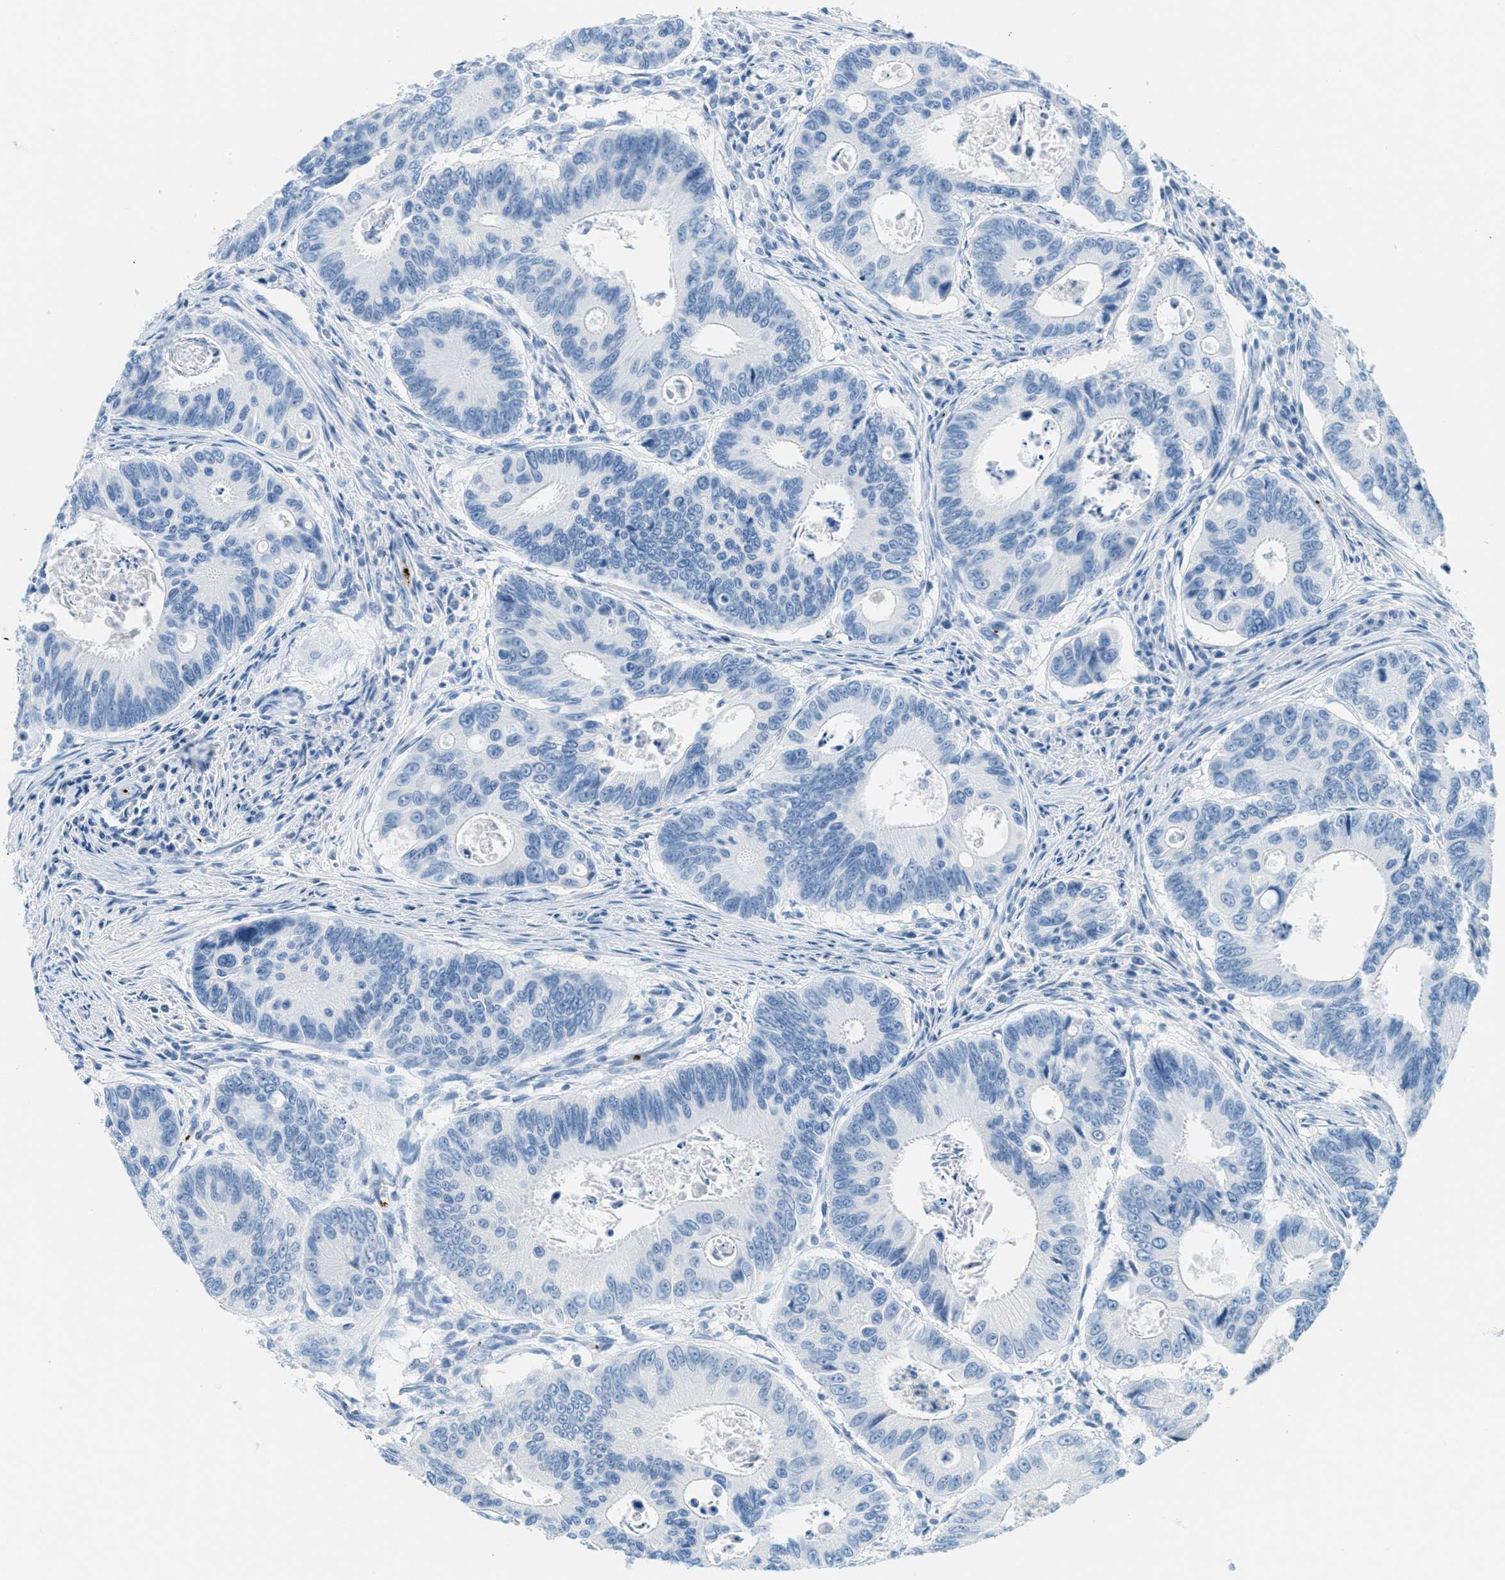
{"staining": {"intensity": "negative", "quantity": "none", "location": "none"}, "tissue": "colorectal cancer", "cell_type": "Tumor cells", "image_type": "cancer", "snomed": [{"axis": "morphology", "description": "Inflammation, NOS"}, {"axis": "morphology", "description": "Adenocarcinoma, NOS"}, {"axis": "topography", "description": "Colon"}], "caption": "Tumor cells show no significant staining in colorectal cancer (adenocarcinoma).", "gene": "PPBP", "patient": {"sex": "male", "age": 72}}